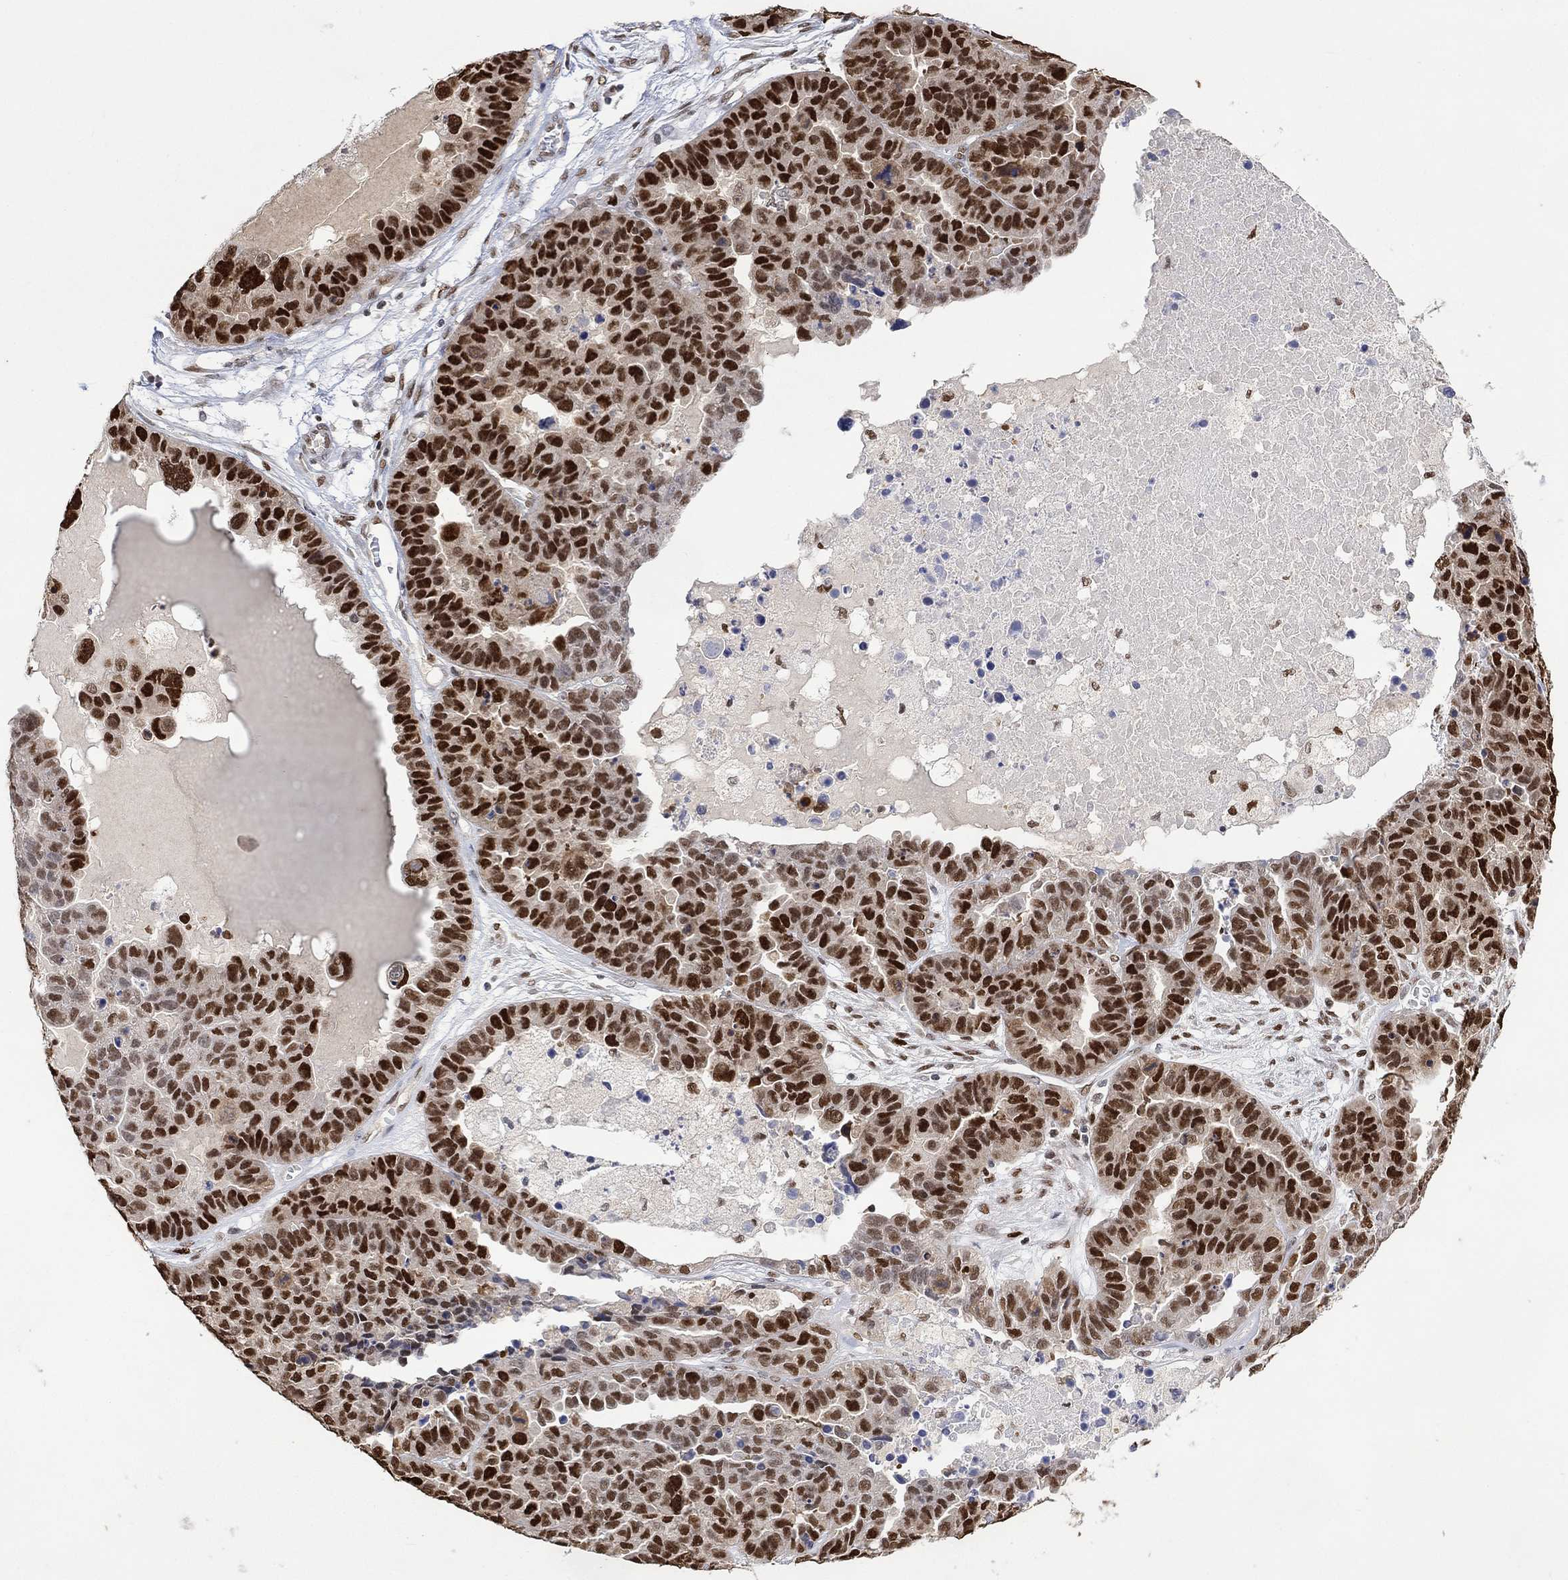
{"staining": {"intensity": "strong", "quantity": ">75%", "location": "nuclear"}, "tissue": "ovarian cancer", "cell_type": "Tumor cells", "image_type": "cancer", "snomed": [{"axis": "morphology", "description": "Cystadenocarcinoma, serous, NOS"}, {"axis": "topography", "description": "Ovary"}], "caption": "Protein expression analysis of ovarian cancer (serous cystadenocarcinoma) displays strong nuclear positivity in approximately >75% of tumor cells. The staining was performed using DAB to visualize the protein expression in brown, while the nuclei were stained in blue with hematoxylin (Magnification: 20x).", "gene": "RAD54L2", "patient": {"sex": "female", "age": 87}}